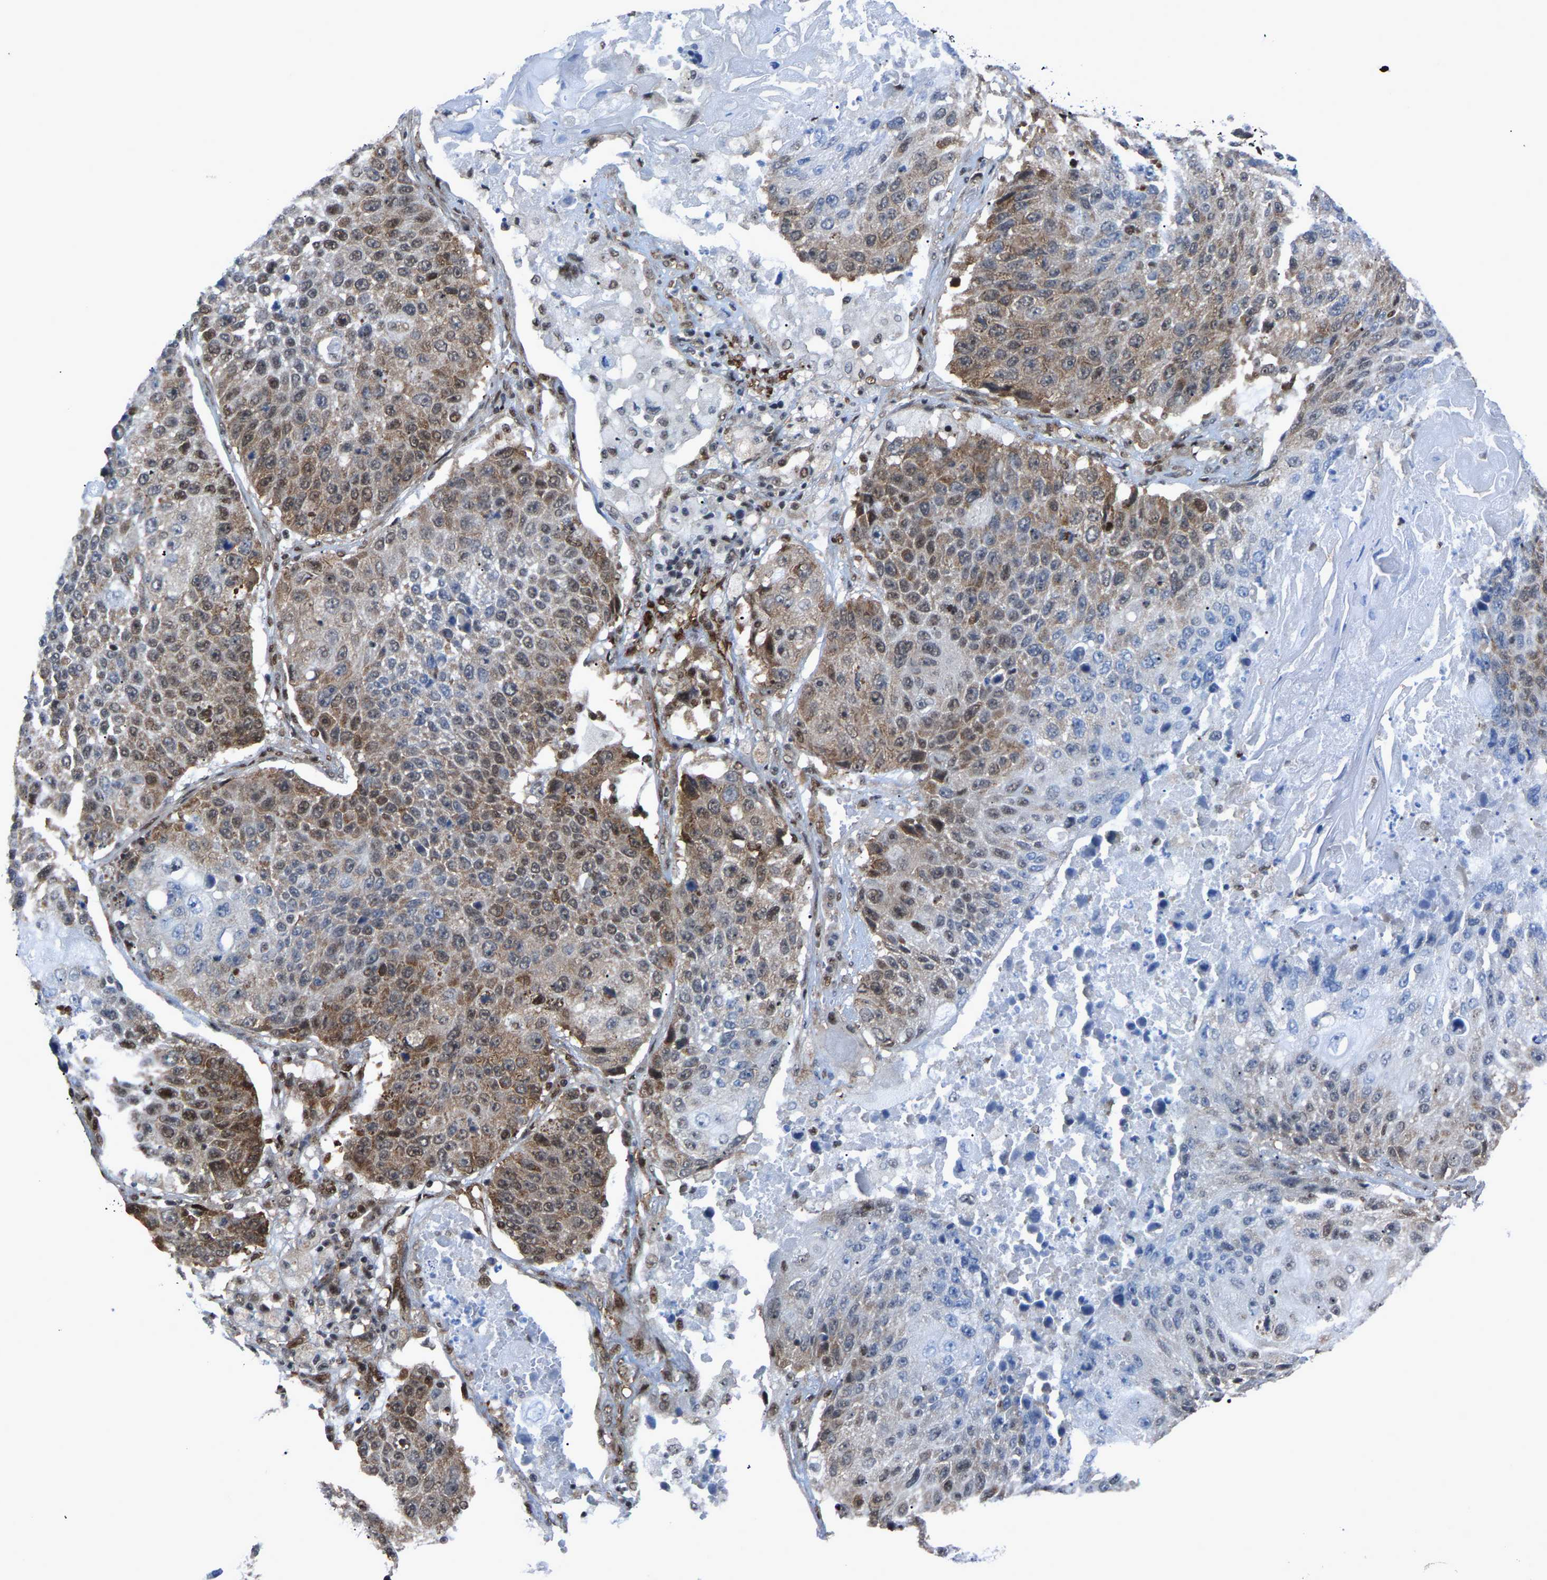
{"staining": {"intensity": "moderate", "quantity": "25%-75%", "location": "cytoplasmic/membranous,nuclear"}, "tissue": "lung cancer", "cell_type": "Tumor cells", "image_type": "cancer", "snomed": [{"axis": "morphology", "description": "Squamous cell carcinoma, NOS"}, {"axis": "topography", "description": "Lung"}], "caption": "An immunohistochemistry (IHC) histopathology image of neoplastic tissue is shown. Protein staining in brown shows moderate cytoplasmic/membranous and nuclear positivity in lung squamous cell carcinoma within tumor cells.", "gene": "DDX5", "patient": {"sex": "male", "age": 61}}